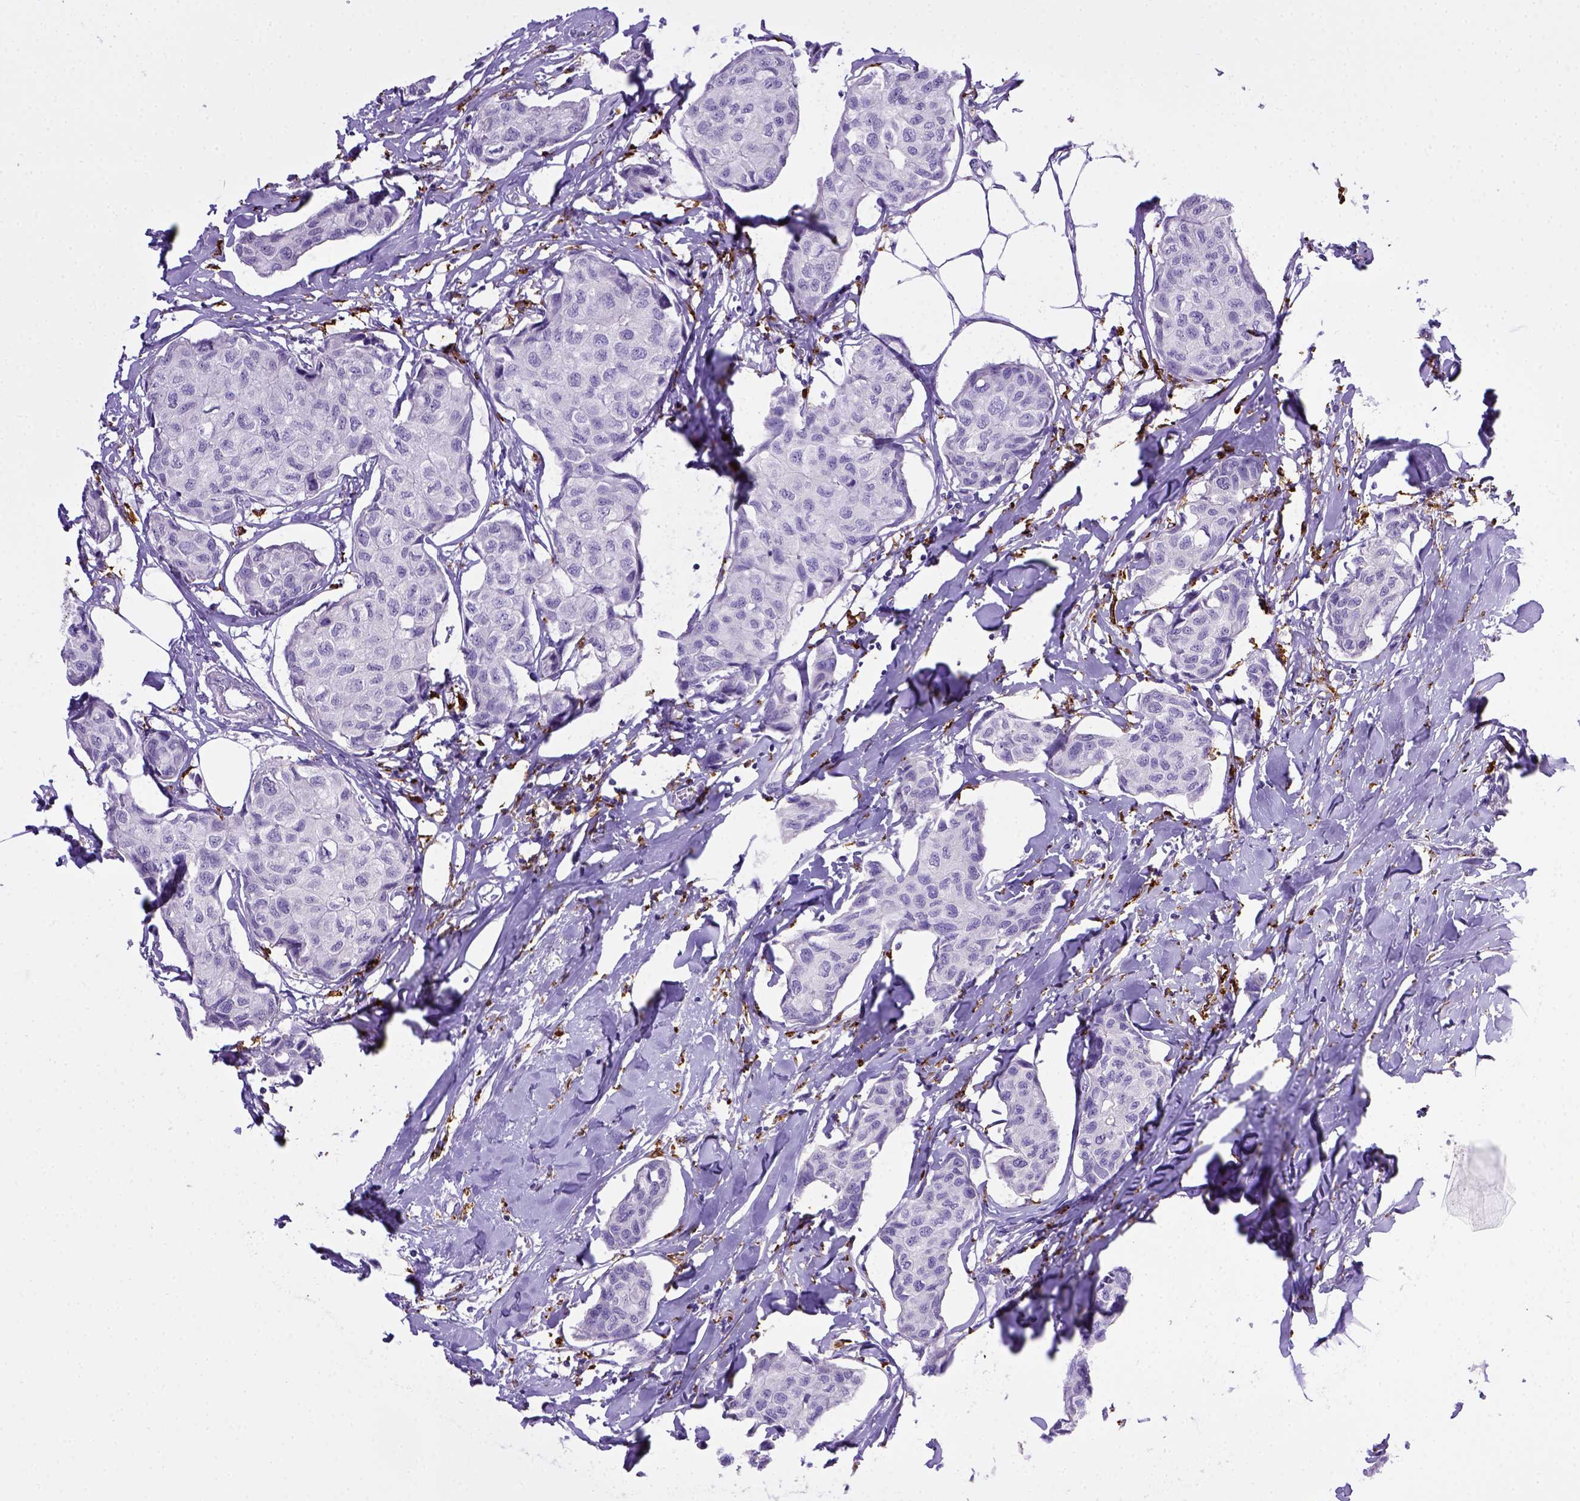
{"staining": {"intensity": "negative", "quantity": "none", "location": "none"}, "tissue": "breast cancer", "cell_type": "Tumor cells", "image_type": "cancer", "snomed": [{"axis": "morphology", "description": "Duct carcinoma"}, {"axis": "topography", "description": "Breast"}], "caption": "Human breast intraductal carcinoma stained for a protein using IHC exhibits no positivity in tumor cells.", "gene": "CD68", "patient": {"sex": "female", "age": 80}}